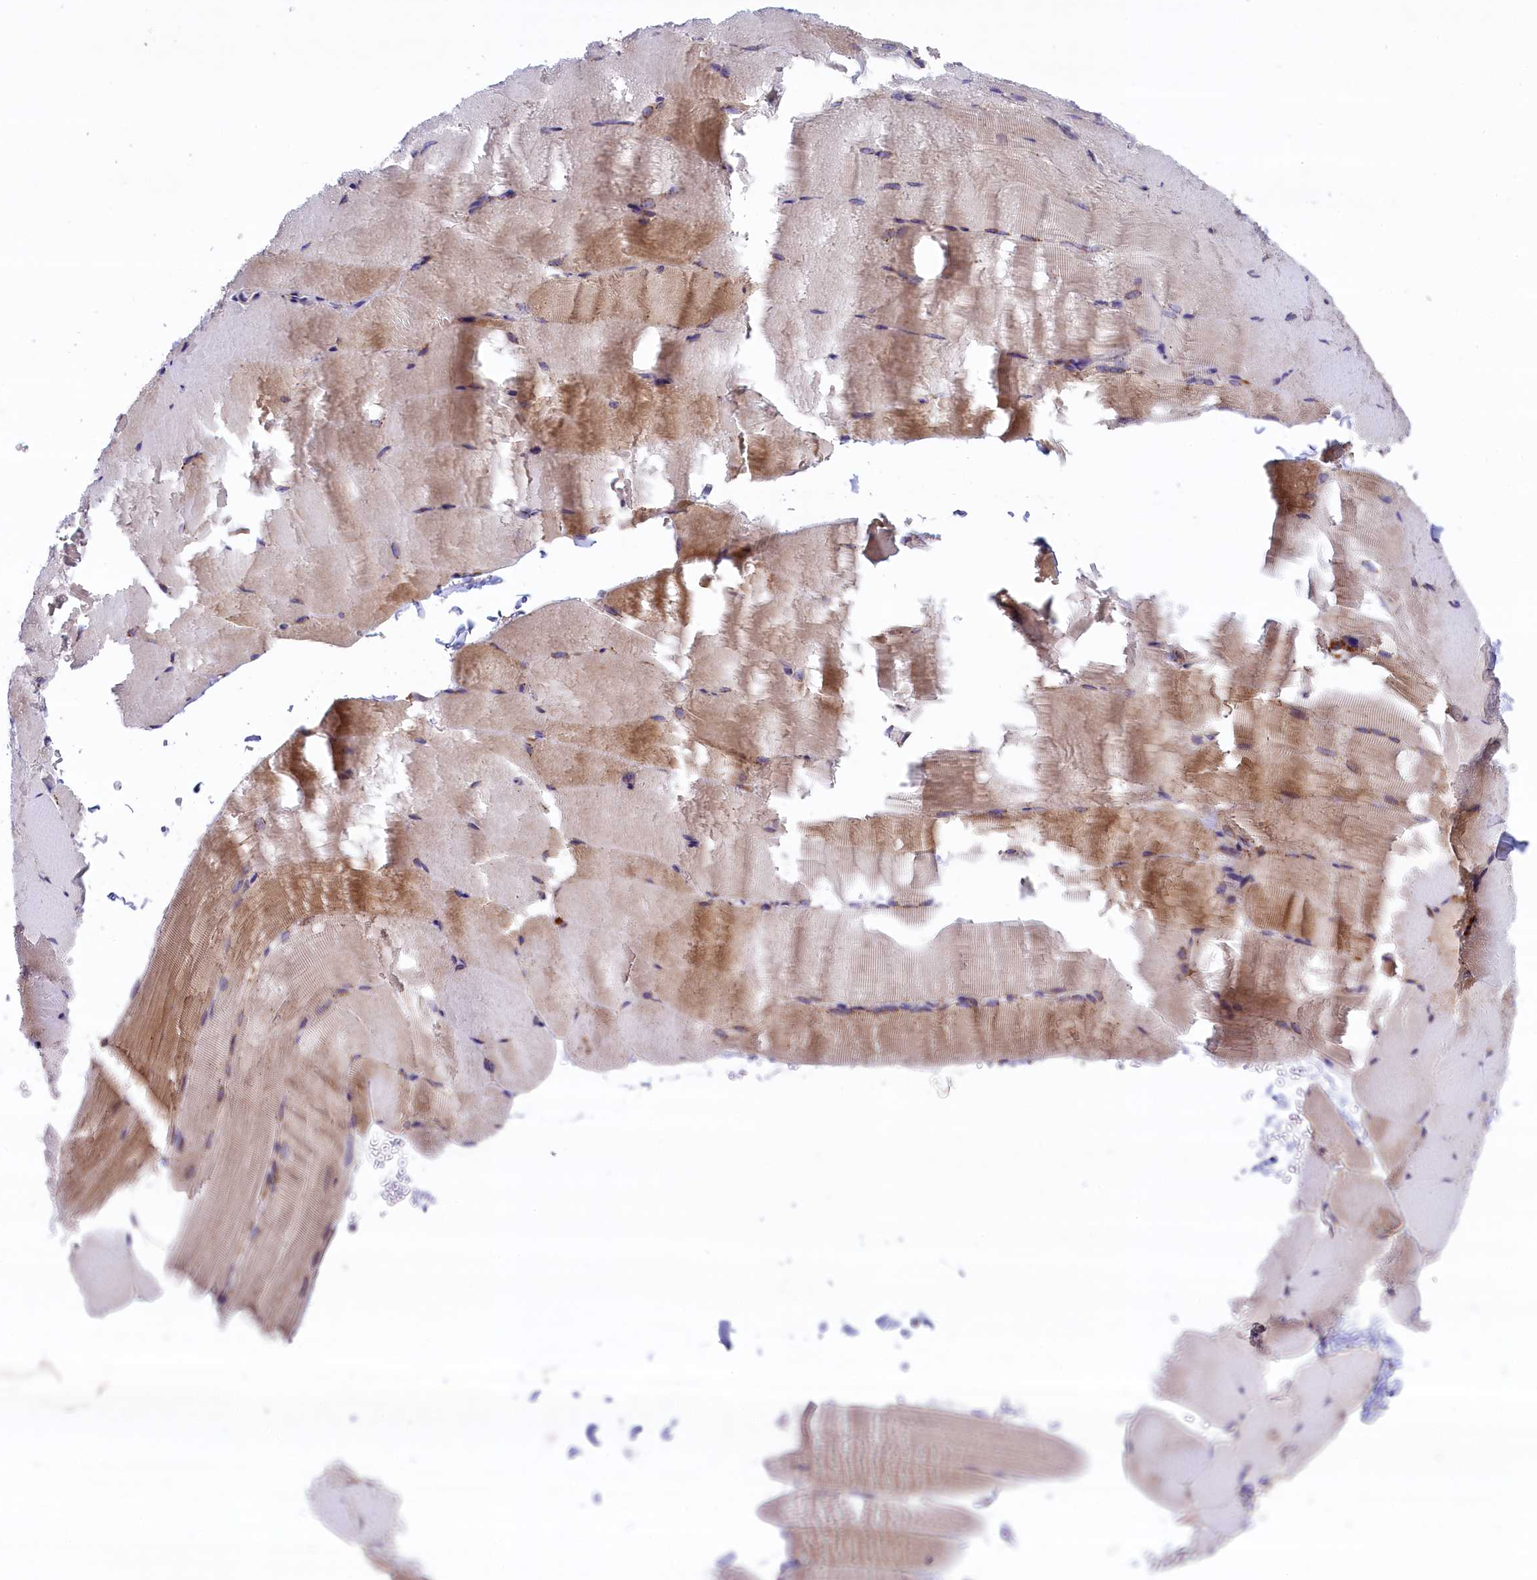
{"staining": {"intensity": "moderate", "quantity": "<25%", "location": "cytoplasmic/membranous"}, "tissue": "skeletal muscle", "cell_type": "Myocytes", "image_type": "normal", "snomed": [{"axis": "morphology", "description": "Normal tissue, NOS"}, {"axis": "topography", "description": "Skeletal muscle"}, {"axis": "topography", "description": "Parathyroid gland"}], "caption": "Immunohistochemical staining of benign human skeletal muscle reveals <25% levels of moderate cytoplasmic/membranous protein expression in approximately <25% of myocytes.", "gene": "MAN2B1", "patient": {"sex": "female", "age": 37}}